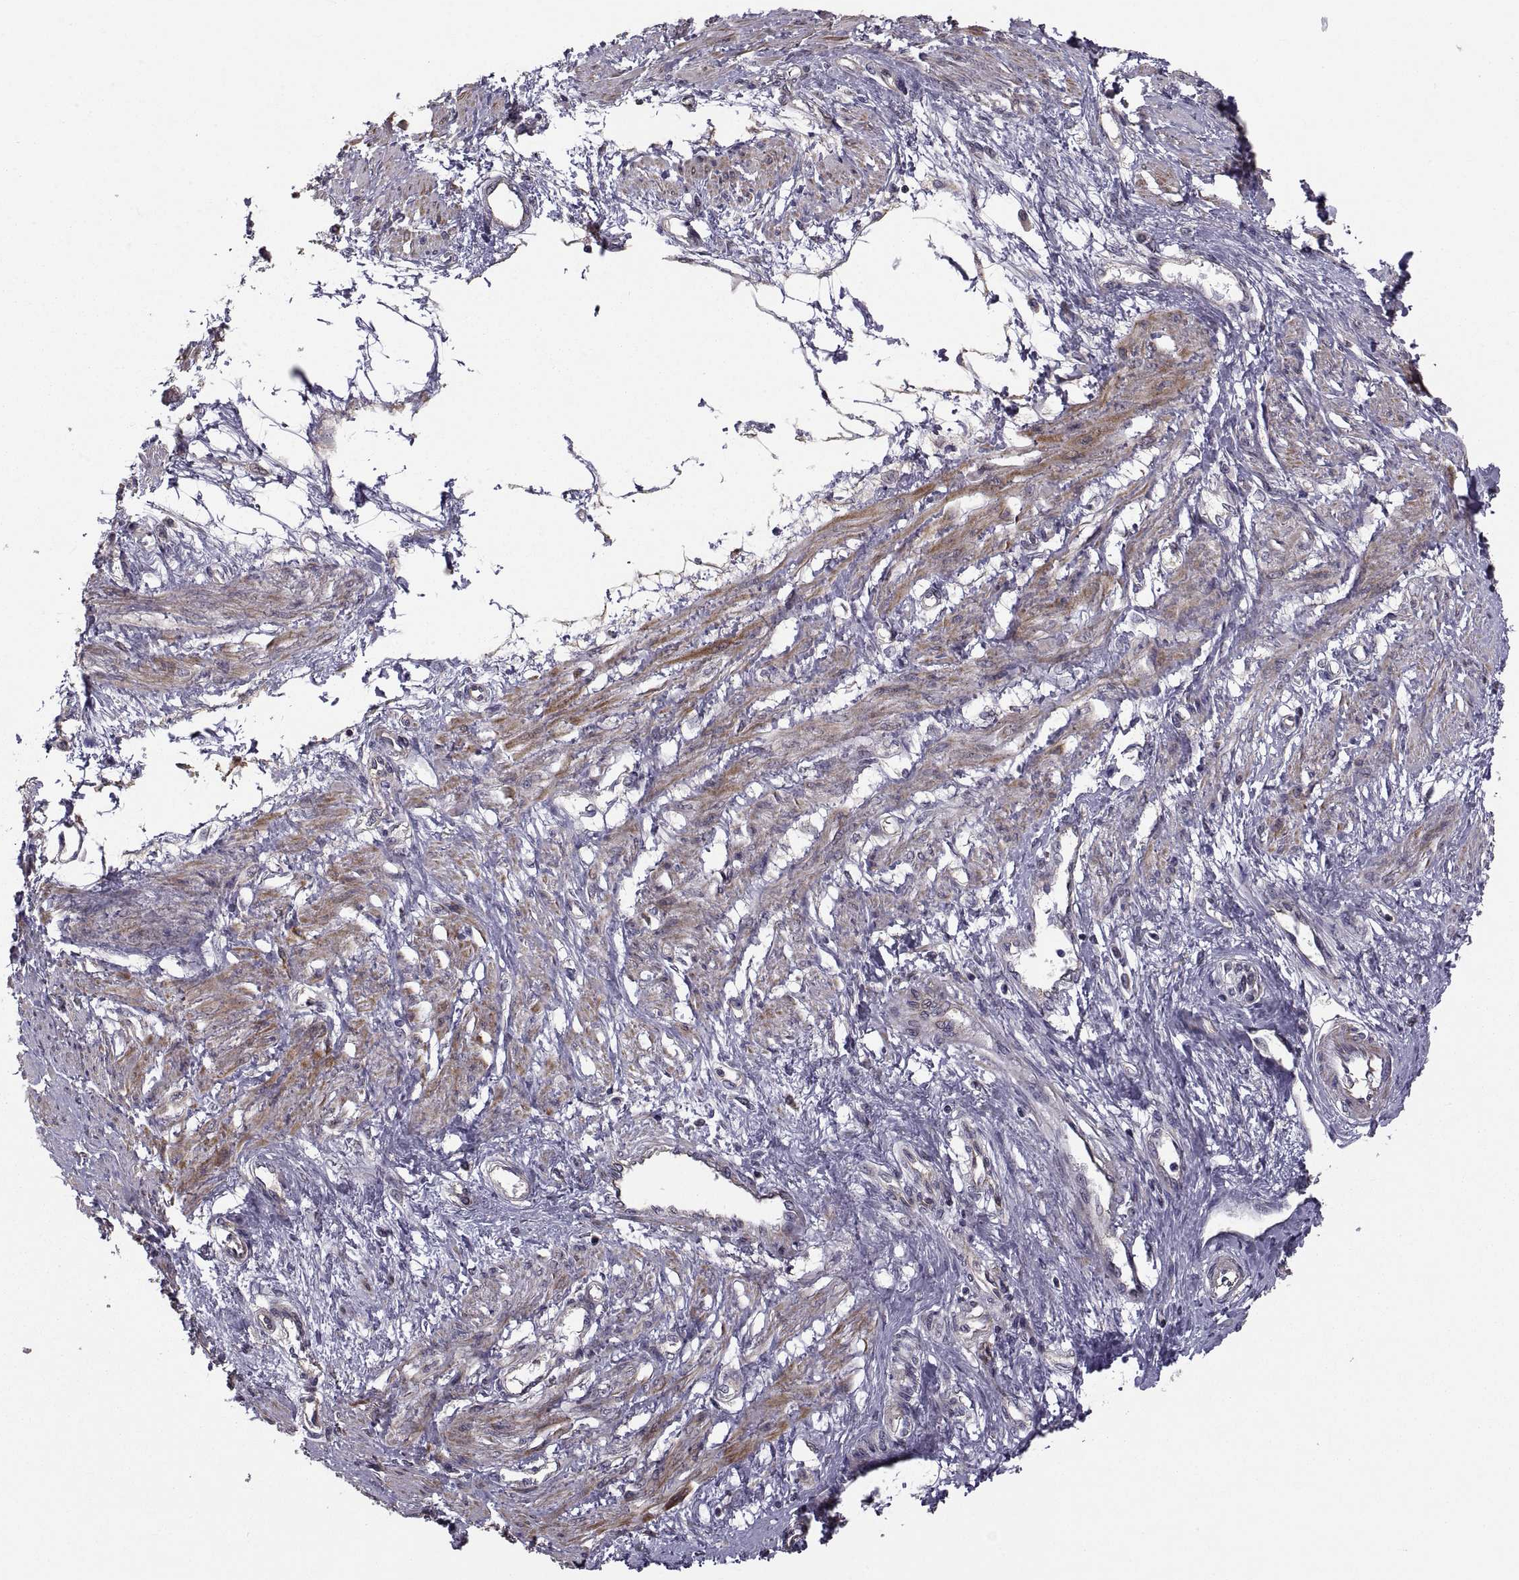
{"staining": {"intensity": "moderate", "quantity": "25%-75%", "location": "cytoplasmic/membranous"}, "tissue": "smooth muscle", "cell_type": "Smooth muscle cells", "image_type": "normal", "snomed": [{"axis": "morphology", "description": "Normal tissue, NOS"}, {"axis": "topography", "description": "Smooth muscle"}, {"axis": "topography", "description": "Uterus"}], "caption": "Immunohistochemistry of normal smooth muscle shows medium levels of moderate cytoplasmic/membranous expression in about 25%-75% of smooth muscle cells. Nuclei are stained in blue.", "gene": "PMM2", "patient": {"sex": "female", "age": 39}}